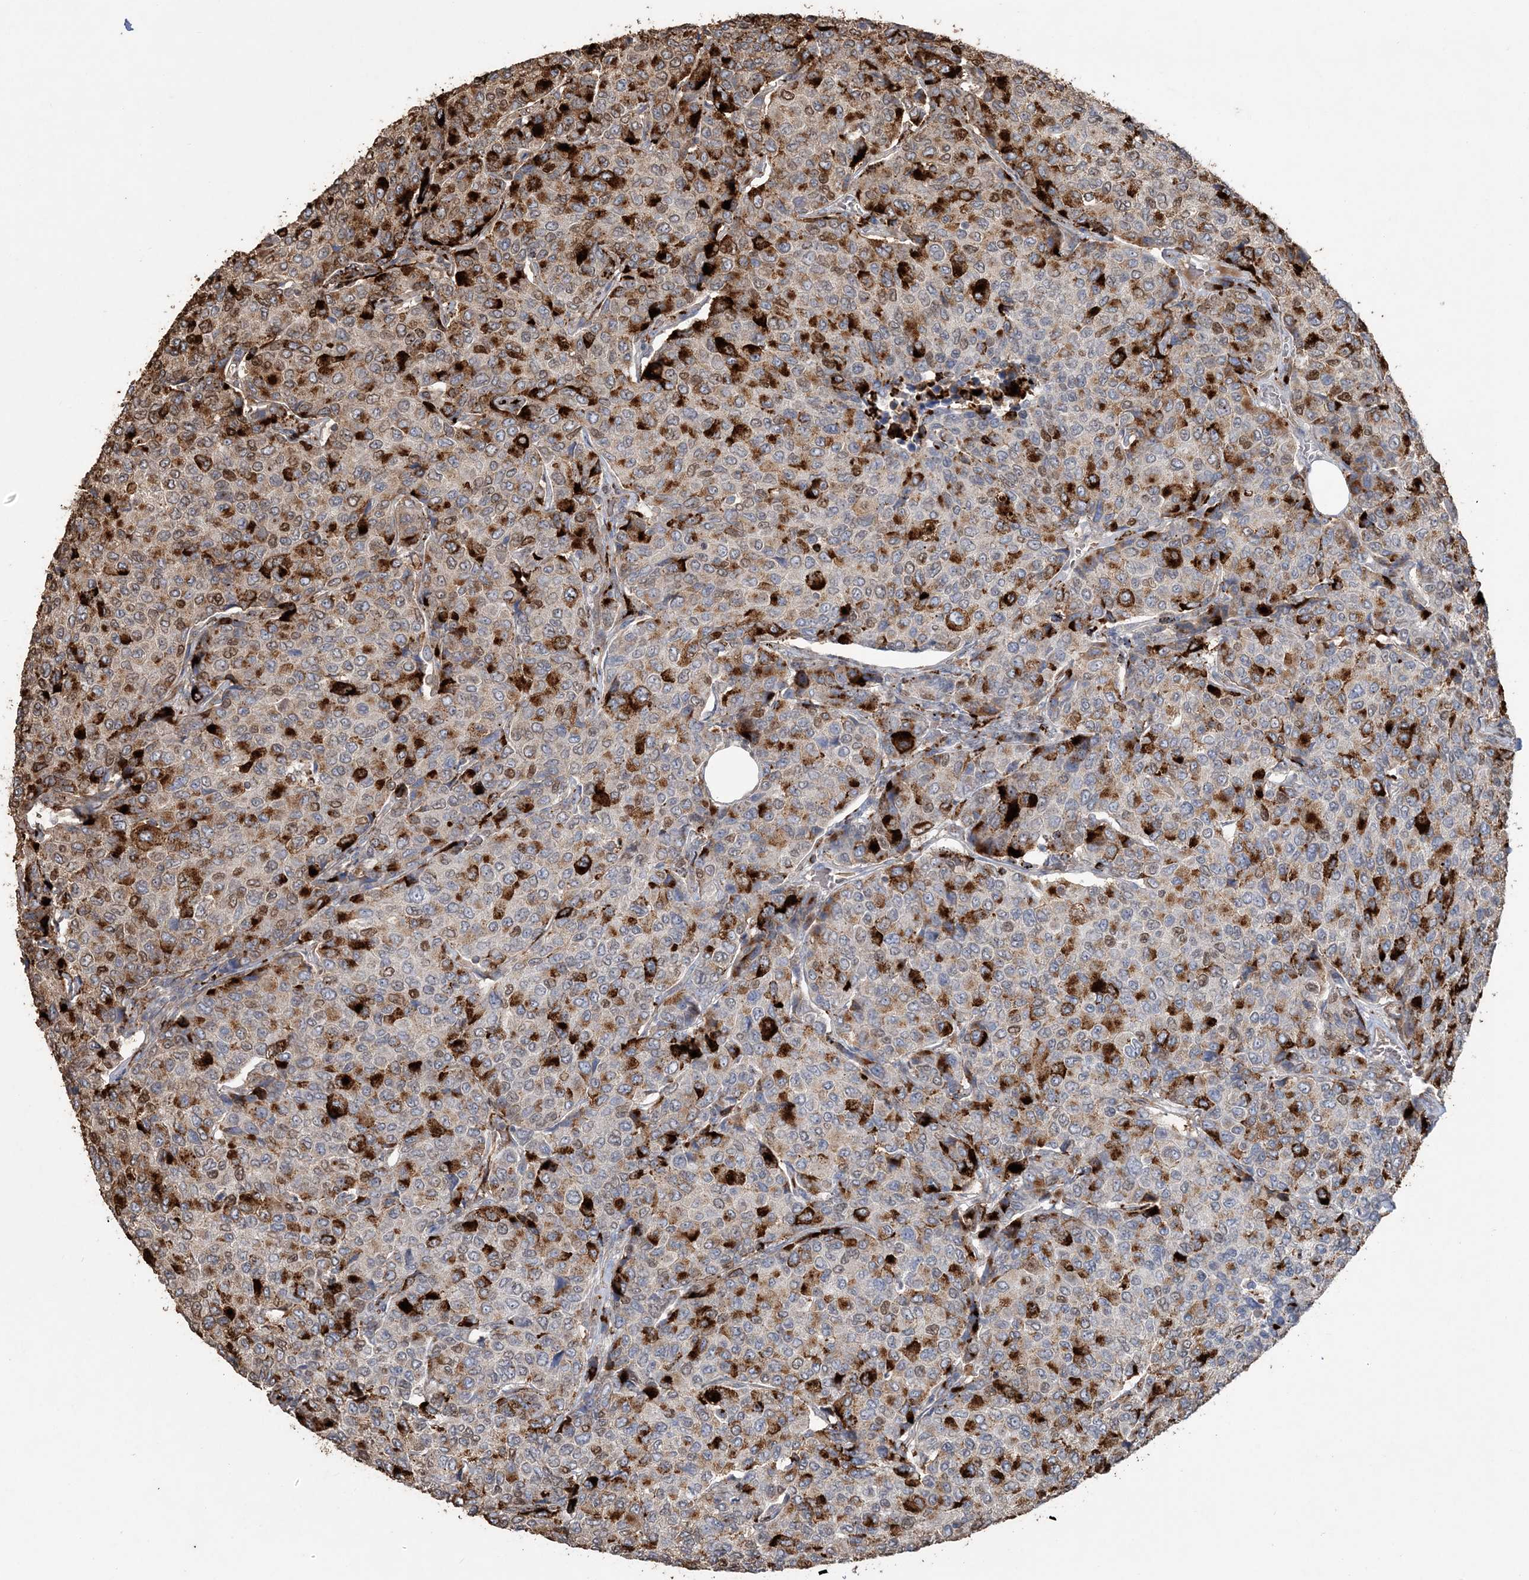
{"staining": {"intensity": "strong", "quantity": "25%-75%", "location": "cytoplasmic/membranous"}, "tissue": "breast cancer", "cell_type": "Tumor cells", "image_type": "cancer", "snomed": [{"axis": "morphology", "description": "Duct carcinoma"}, {"axis": "topography", "description": "Breast"}], "caption": "IHC histopathology image of human breast cancer (invasive ductal carcinoma) stained for a protein (brown), which exhibits high levels of strong cytoplasmic/membranous staining in about 25%-75% of tumor cells.", "gene": "SFMBT2", "patient": {"sex": "female", "age": 55}}